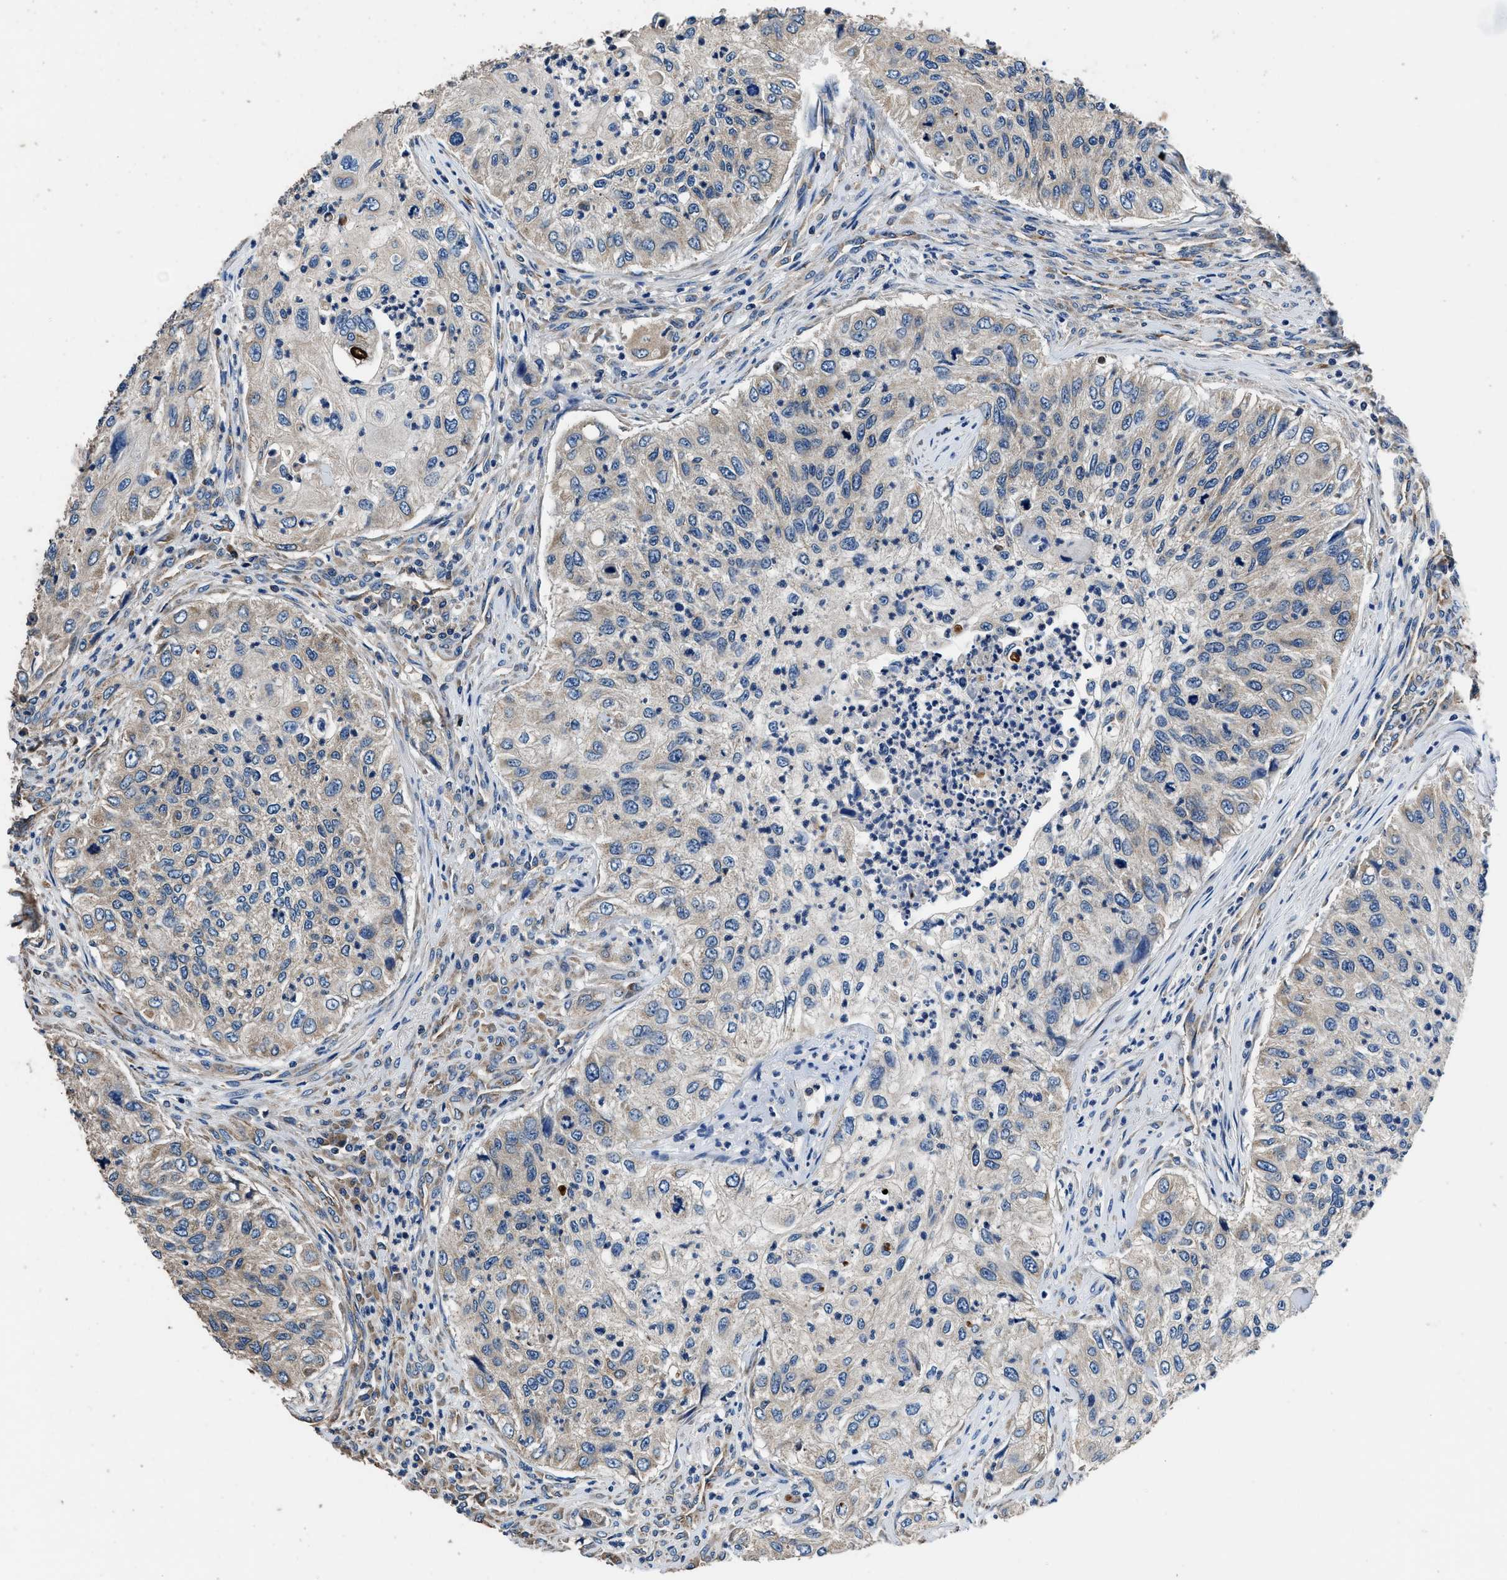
{"staining": {"intensity": "weak", "quantity": "<25%", "location": "cytoplasmic/membranous"}, "tissue": "urothelial cancer", "cell_type": "Tumor cells", "image_type": "cancer", "snomed": [{"axis": "morphology", "description": "Urothelial carcinoma, High grade"}, {"axis": "topography", "description": "Urinary bladder"}], "caption": "Immunohistochemistry (IHC) of human high-grade urothelial carcinoma exhibits no expression in tumor cells.", "gene": "DHRS7B", "patient": {"sex": "female", "age": 60}}